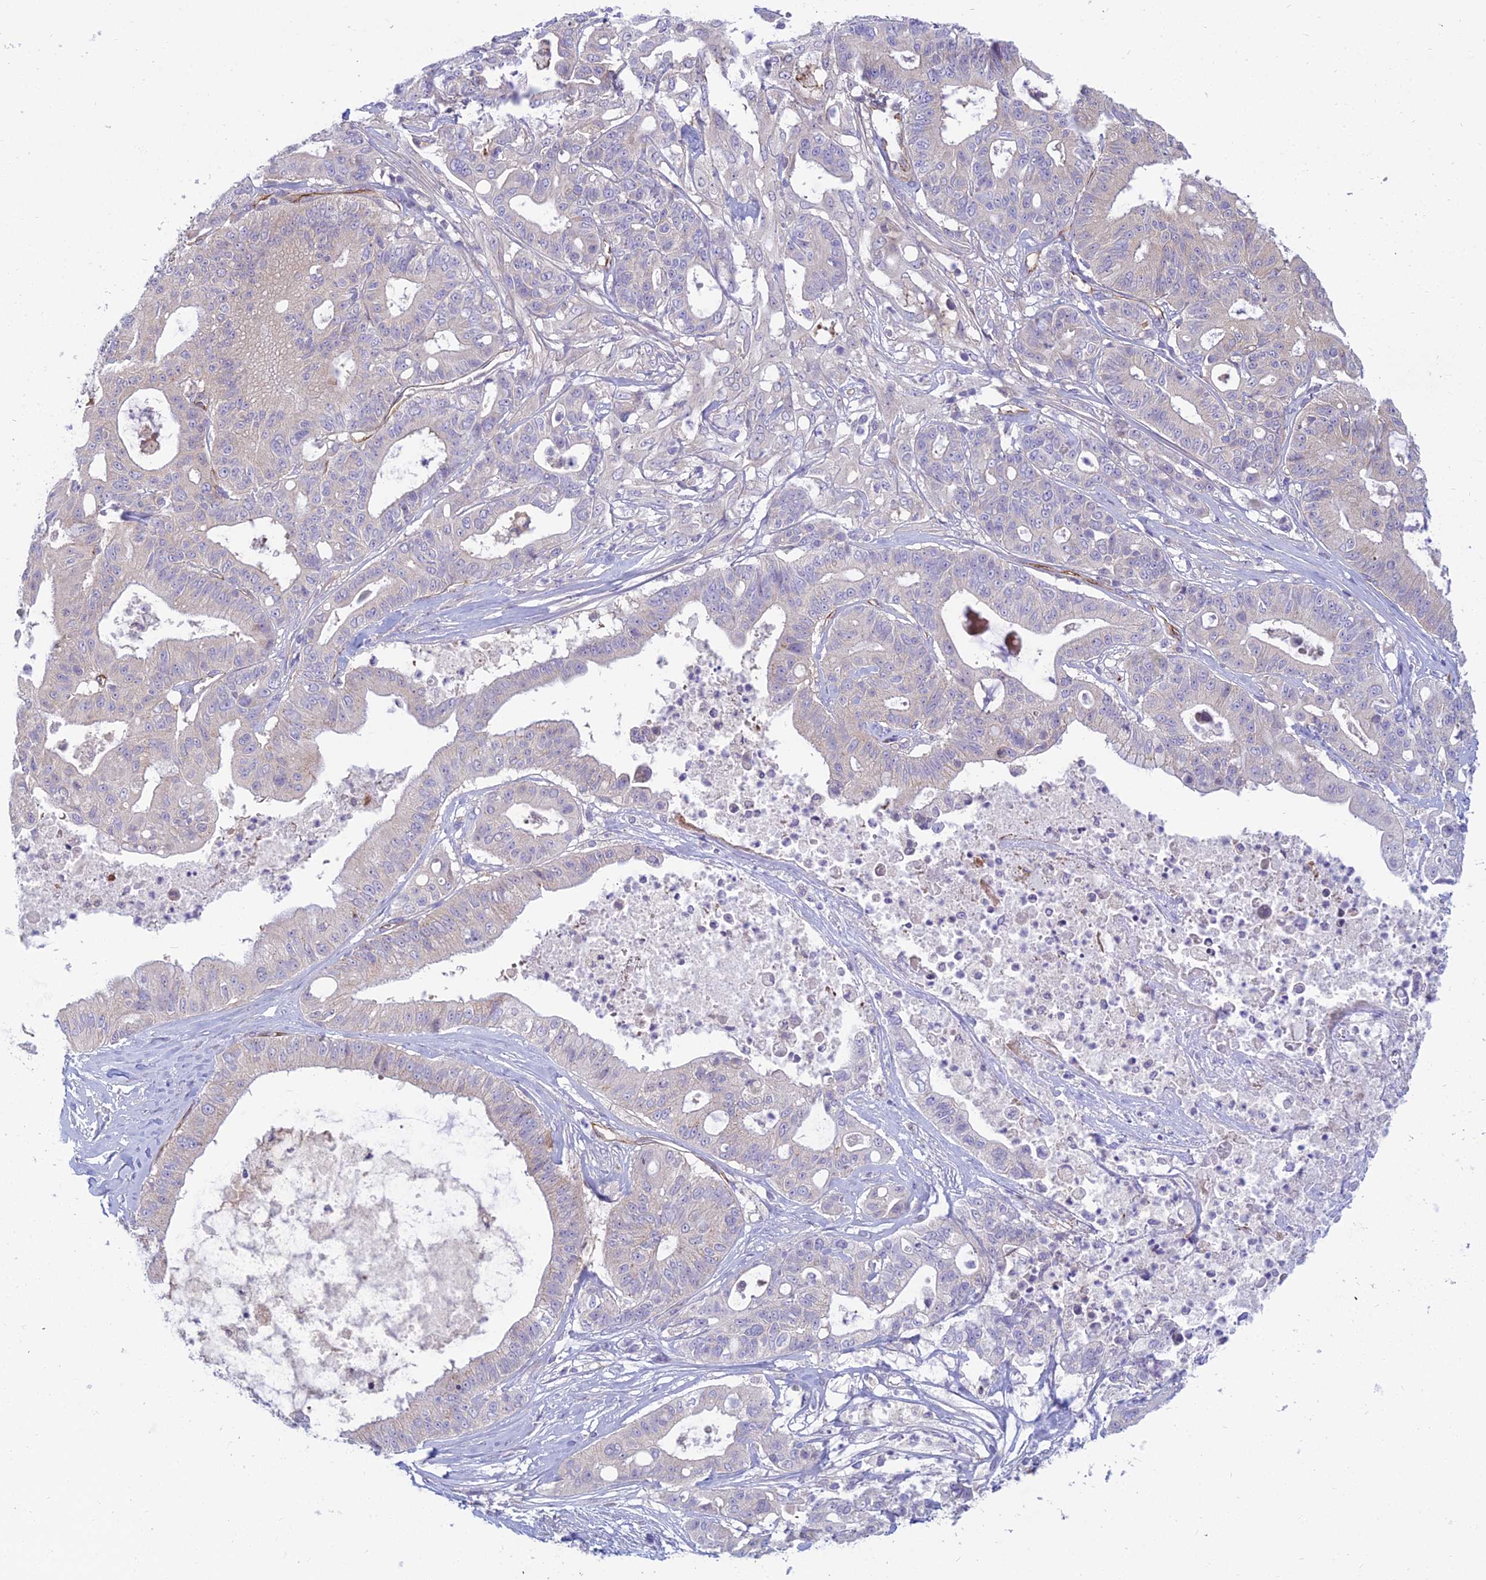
{"staining": {"intensity": "negative", "quantity": "none", "location": "none"}, "tissue": "ovarian cancer", "cell_type": "Tumor cells", "image_type": "cancer", "snomed": [{"axis": "morphology", "description": "Cystadenocarcinoma, mucinous, NOS"}, {"axis": "topography", "description": "Ovary"}], "caption": "A micrograph of ovarian cancer (mucinous cystadenocarcinoma) stained for a protein exhibits no brown staining in tumor cells. Brightfield microscopy of immunohistochemistry (IHC) stained with DAB (3,3'-diaminobenzidine) (brown) and hematoxylin (blue), captured at high magnification.", "gene": "DUS2", "patient": {"sex": "female", "age": 70}}